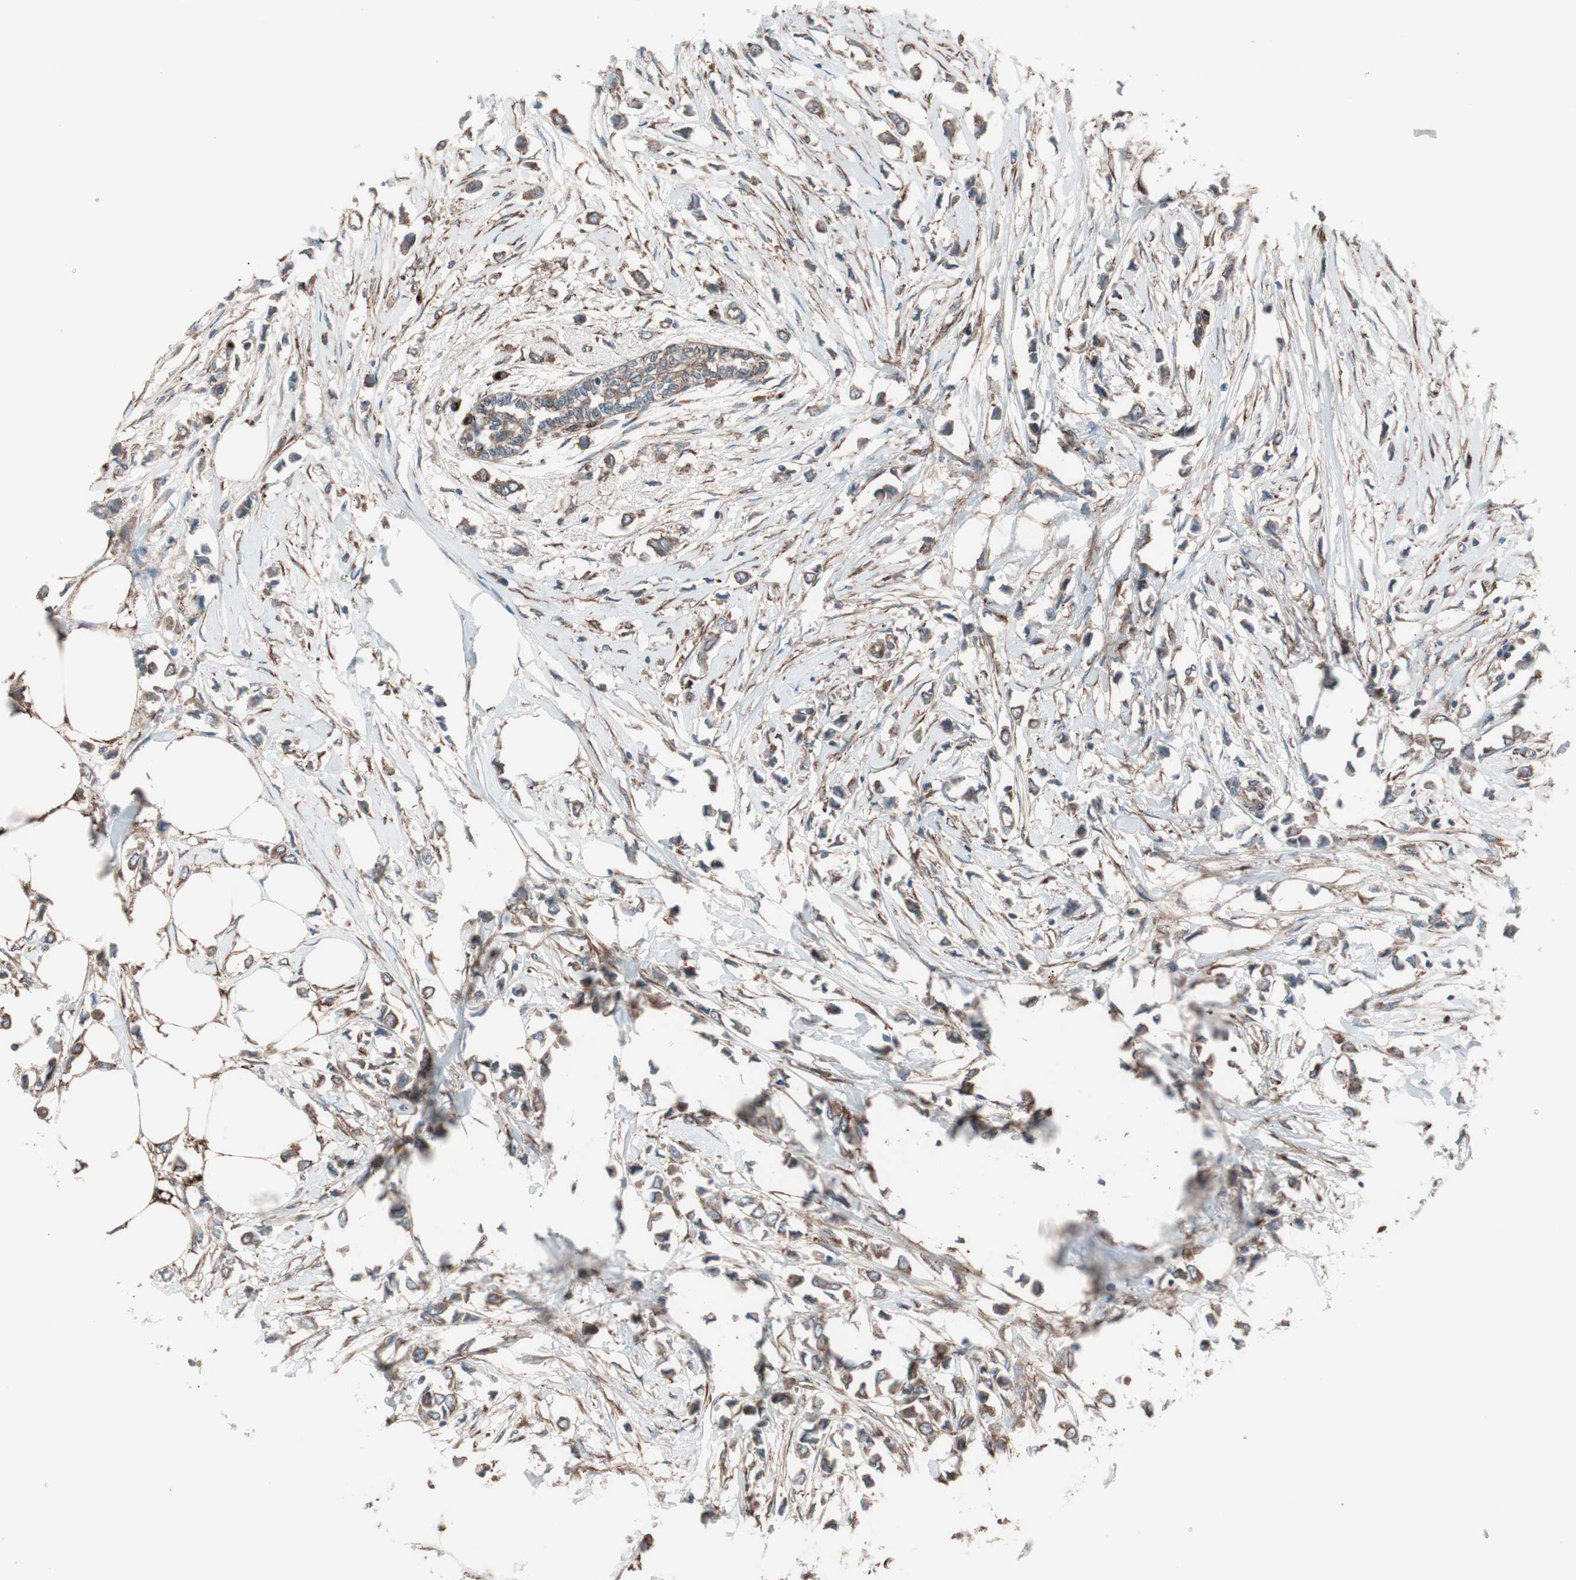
{"staining": {"intensity": "moderate", "quantity": "25%-75%", "location": "cytoplasmic/membranous"}, "tissue": "breast cancer", "cell_type": "Tumor cells", "image_type": "cancer", "snomed": [{"axis": "morphology", "description": "Lobular carcinoma"}, {"axis": "topography", "description": "Breast"}], "caption": "Human breast cancer stained with a brown dye shows moderate cytoplasmic/membranous positive expression in approximately 25%-75% of tumor cells.", "gene": "SEC31A", "patient": {"sex": "female", "age": 51}}